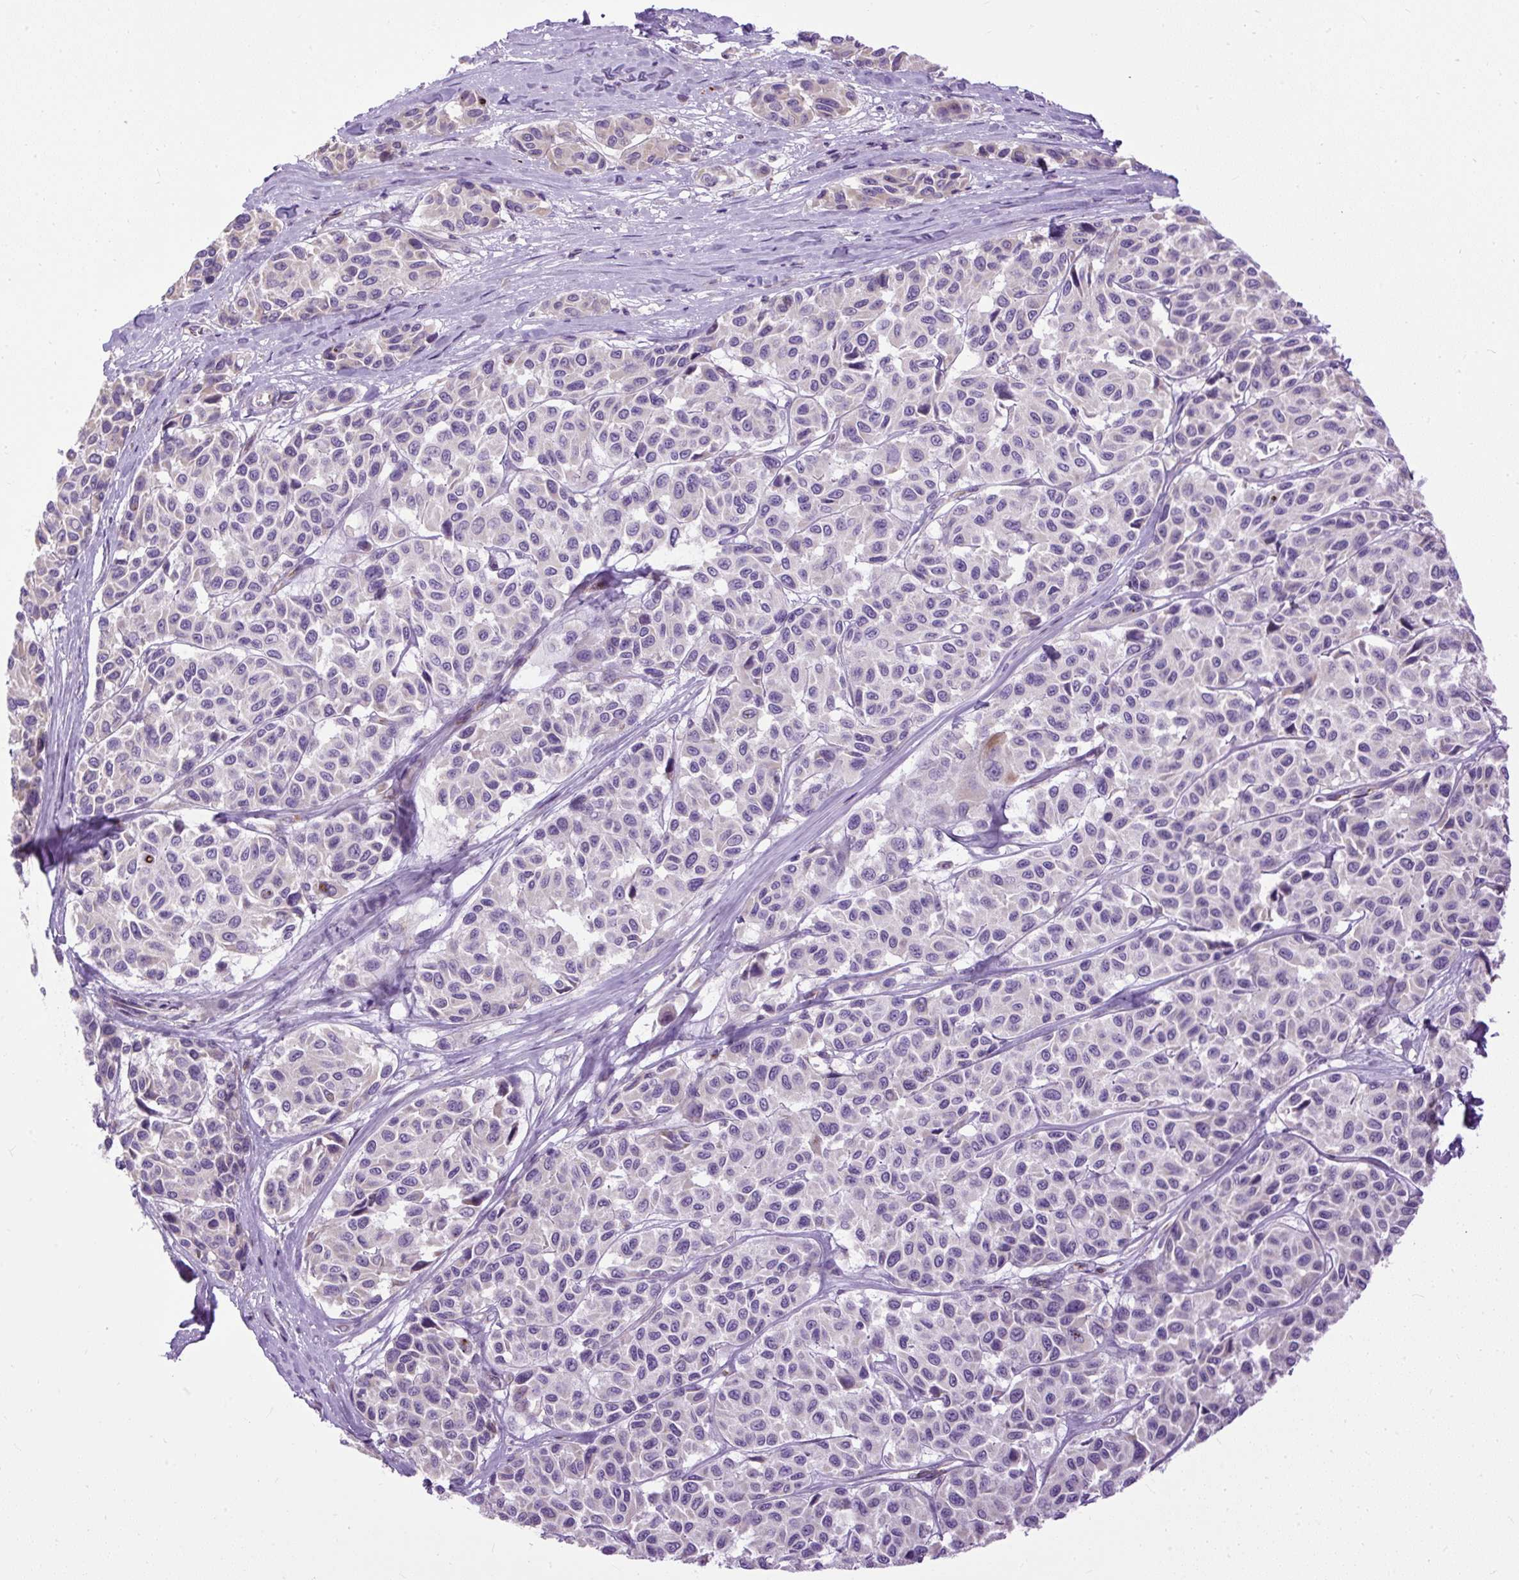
{"staining": {"intensity": "negative", "quantity": "none", "location": "none"}, "tissue": "melanoma", "cell_type": "Tumor cells", "image_type": "cancer", "snomed": [{"axis": "morphology", "description": "Malignant melanoma, NOS"}, {"axis": "topography", "description": "Skin"}], "caption": "Tumor cells are negative for brown protein staining in malignant melanoma. The staining was performed using DAB to visualize the protein expression in brown, while the nuclei were stained in blue with hematoxylin (Magnification: 20x).", "gene": "SYBU", "patient": {"sex": "female", "age": 66}}